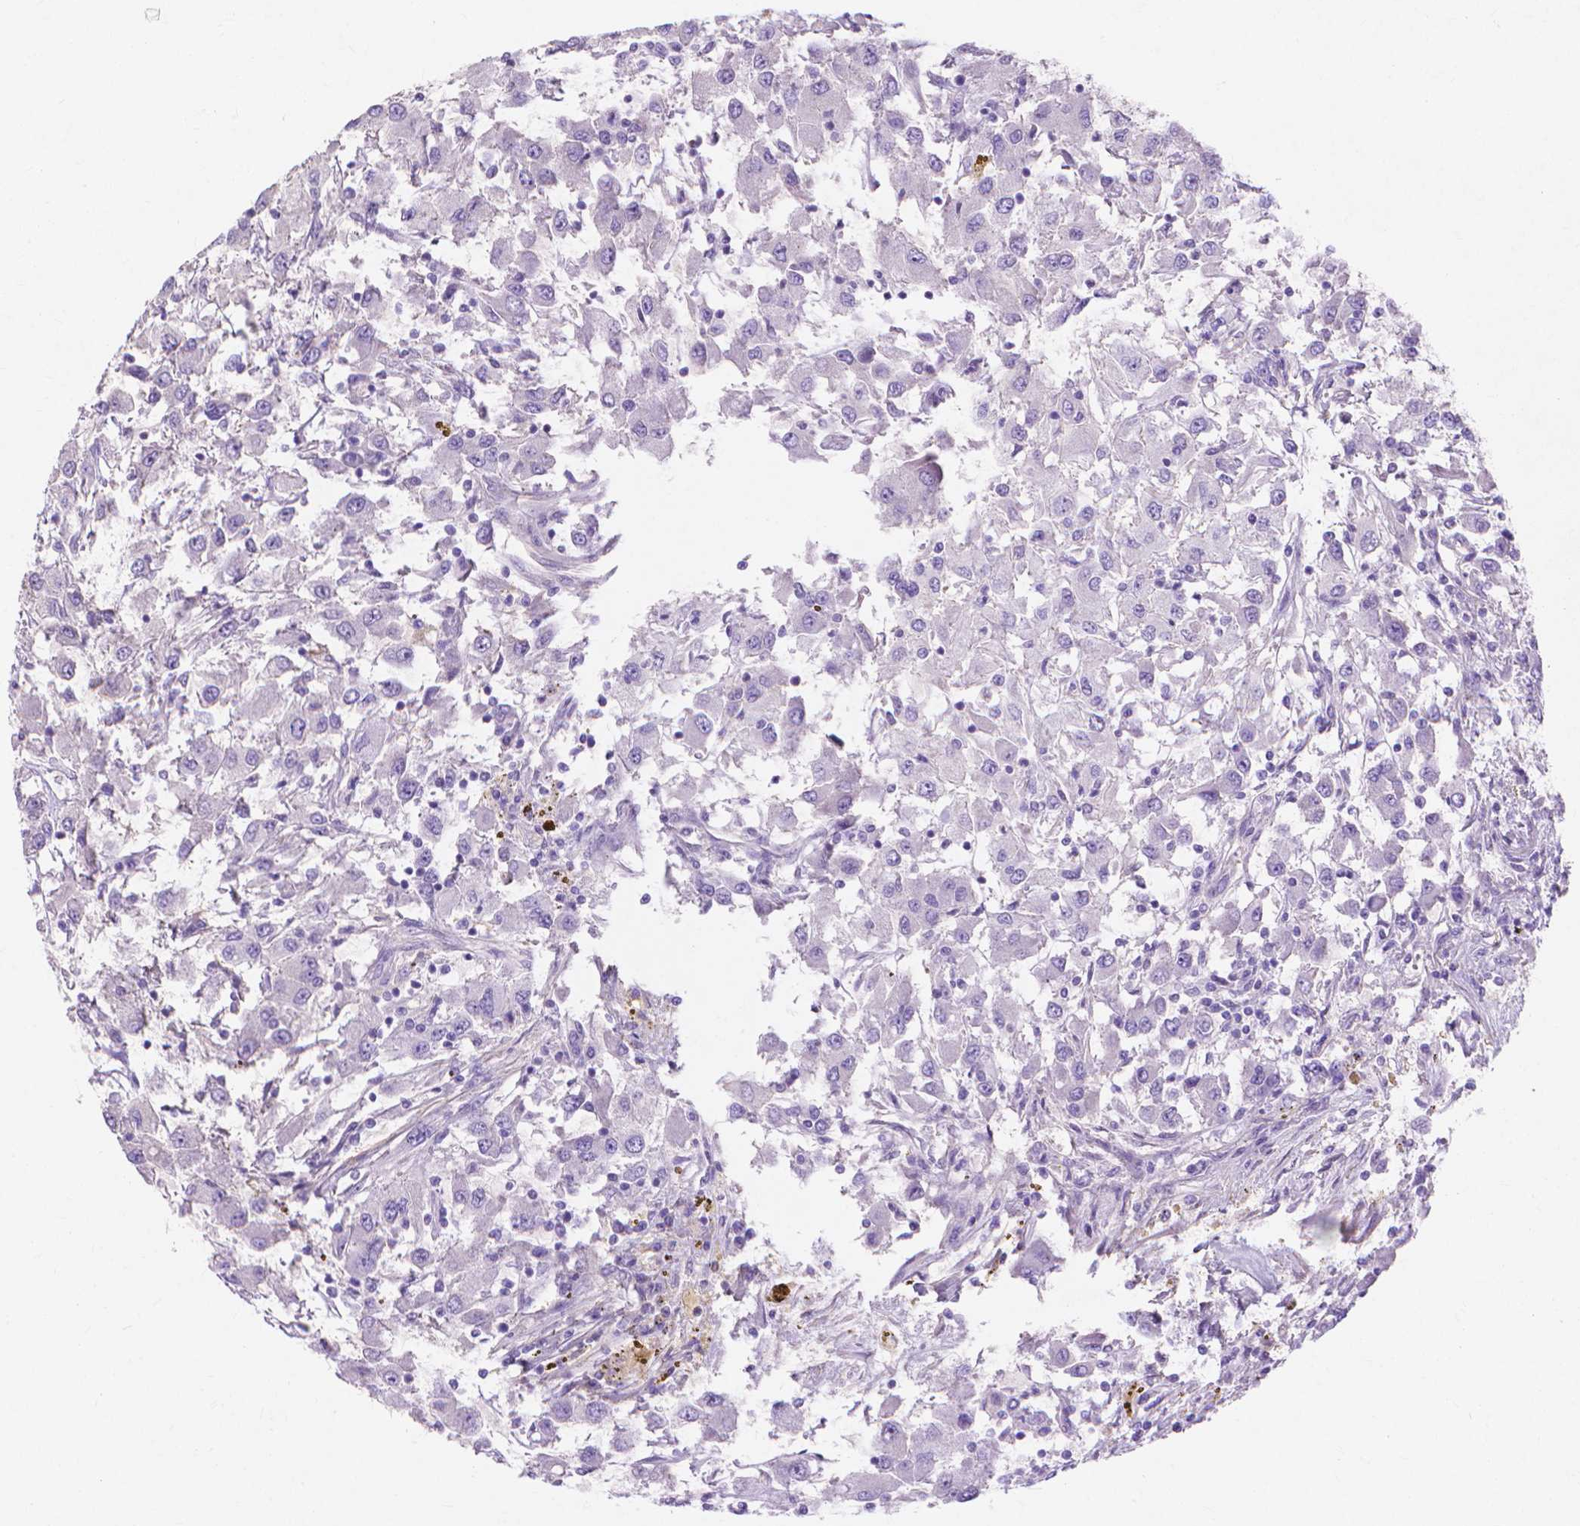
{"staining": {"intensity": "negative", "quantity": "none", "location": "none"}, "tissue": "renal cancer", "cell_type": "Tumor cells", "image_type": "cancer", "snomed": [{"axis": "morphology", "description": "Adenocarcinoma, NOS"}, {"axis": "topography", "description": "Kidney"}], "caption": "Tumor cells are negative for brown protein staining in renal cancer (adenocarcinoma).", "gene": "MBLAC1", "patient": {"sex": "female", "age": 67}}